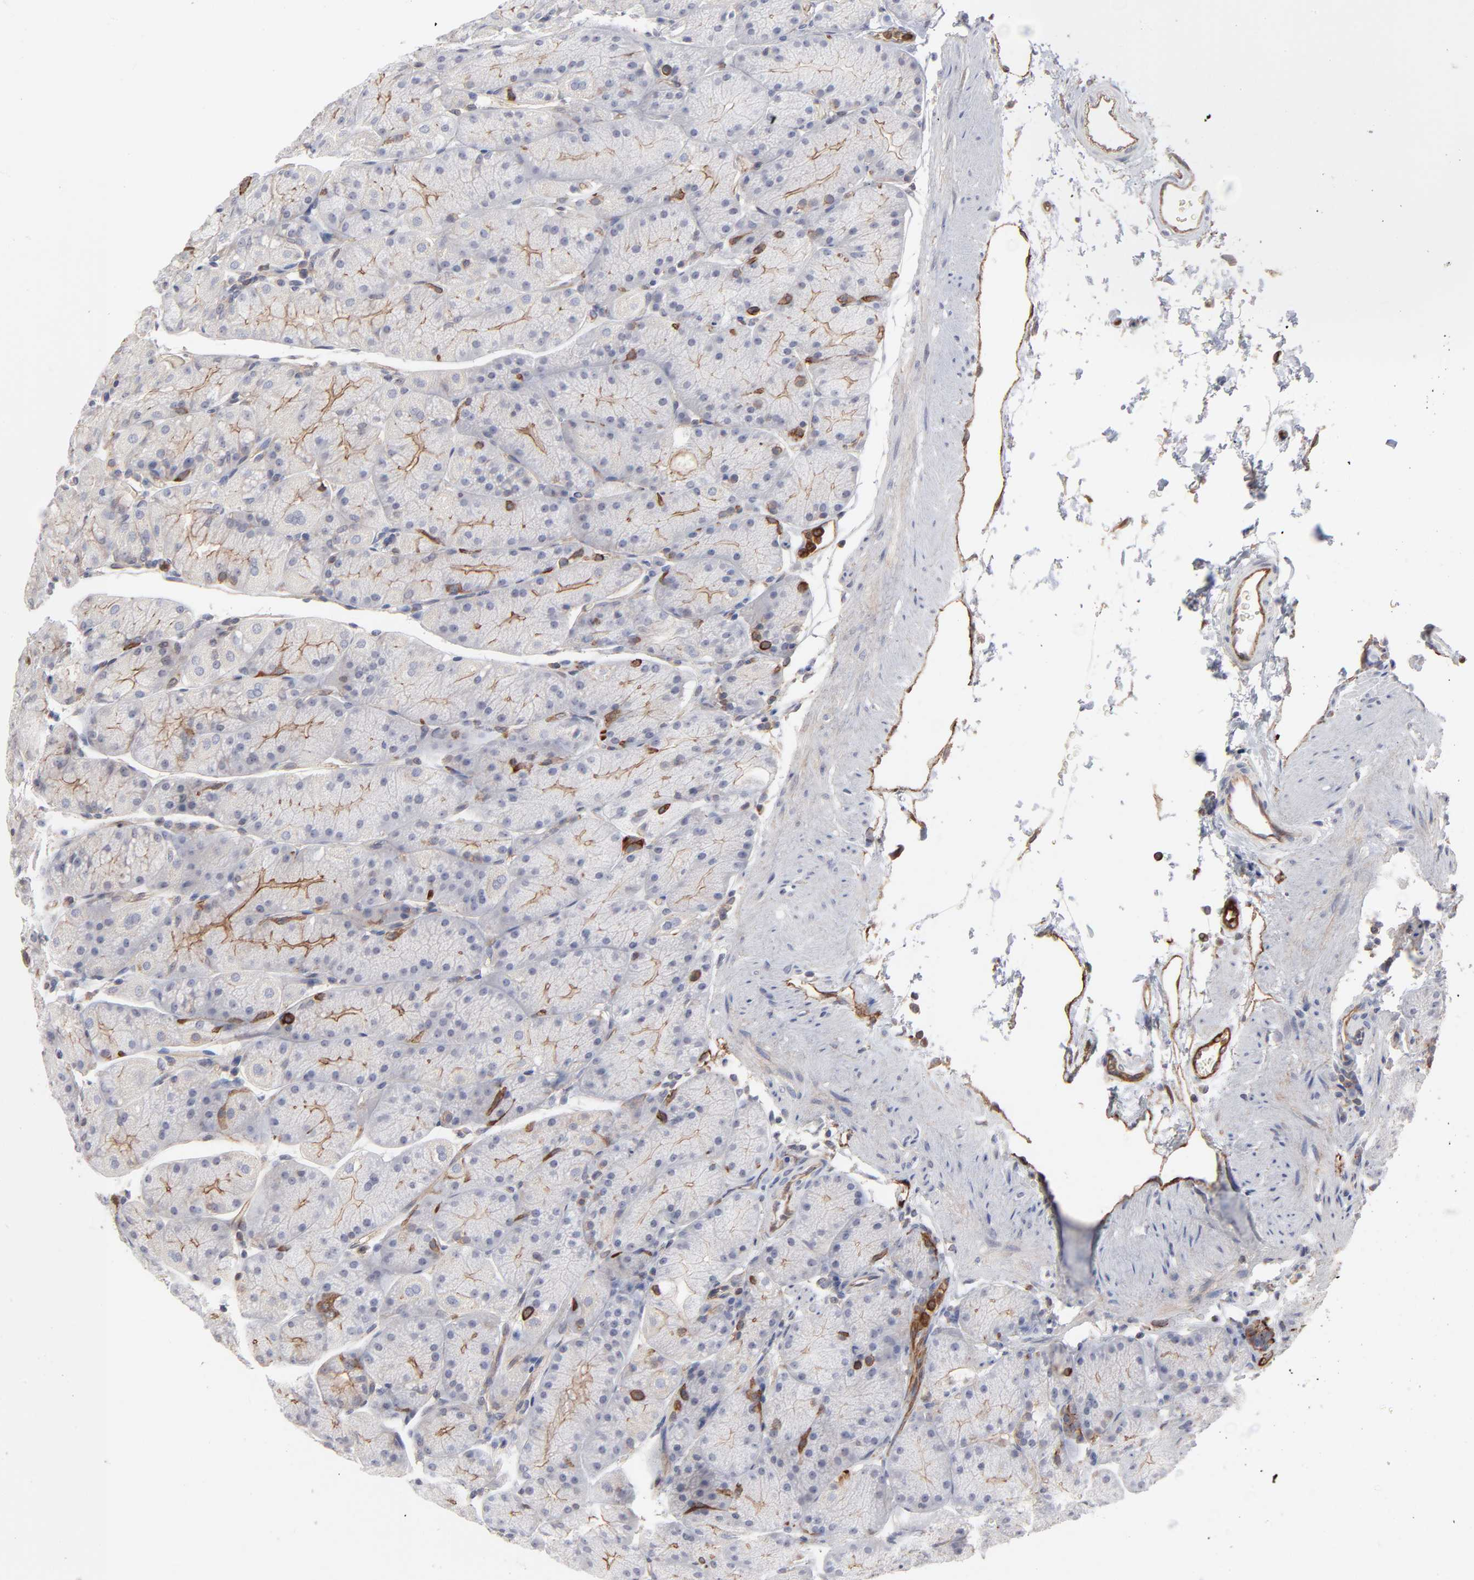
{"staining": {"intensity": "negative", "quantity": "none", "location": "none"}, "tissue": "stomach", "cell_type": "Glandular cells", "image_type": "normal", "snomed": [{"axis": "morphology", "description": "Normal tissue, NOS"}, {"axis": "topography", "description": "Stomach, upper"}, {"axis": "topography", "description": "Stomach"}], "caption": "Glandular cells are negative for protein expression in normal human stomach. (DAB immunohistochemistry with hematoxylin counter stain).", "gene": "PXN", "patient": {"sex": "male", "age": 76}}